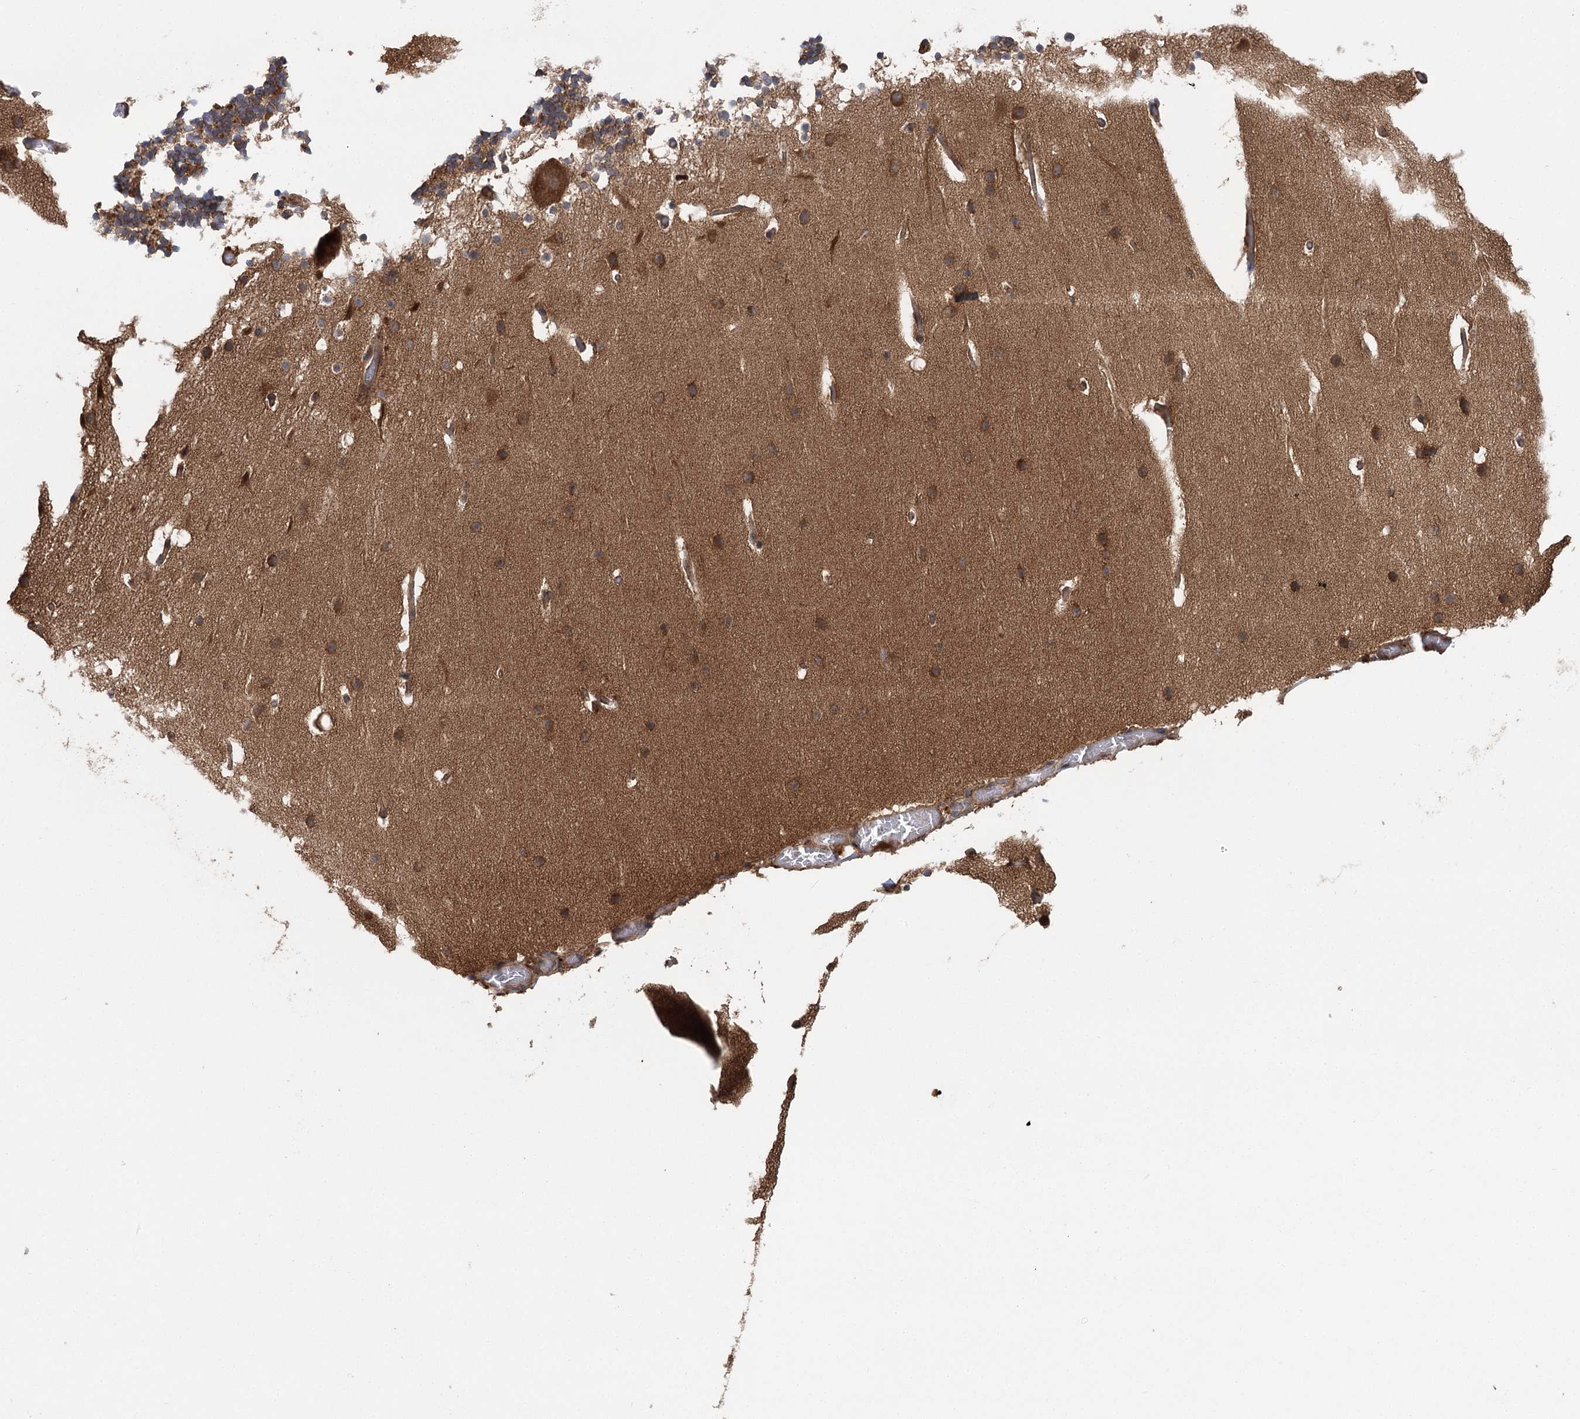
{"staining": {"intensity": "moderate", "quantity": ">75%", "location": "cytoplasmic/membranous"}, "tissue": "cerebellum", "cell_type": "Cells in granular layer", "image_type": "normal", "snomed": [{"axis": "morphology", "description": "Normal tissue, NOS"}, {"axis": "topography", "description": "Cerebellum"}], "caption": "Immunohistochemistry (IHC) (DAB) staining of unremarkable human cerebellum shows moderate cytoplasmic/membranous protein expression in about >75% of cells in granular layer. Nuclei are stained in blue.", "gene": "C12orf4", "patient": {"sex": "male", "age": 57}}